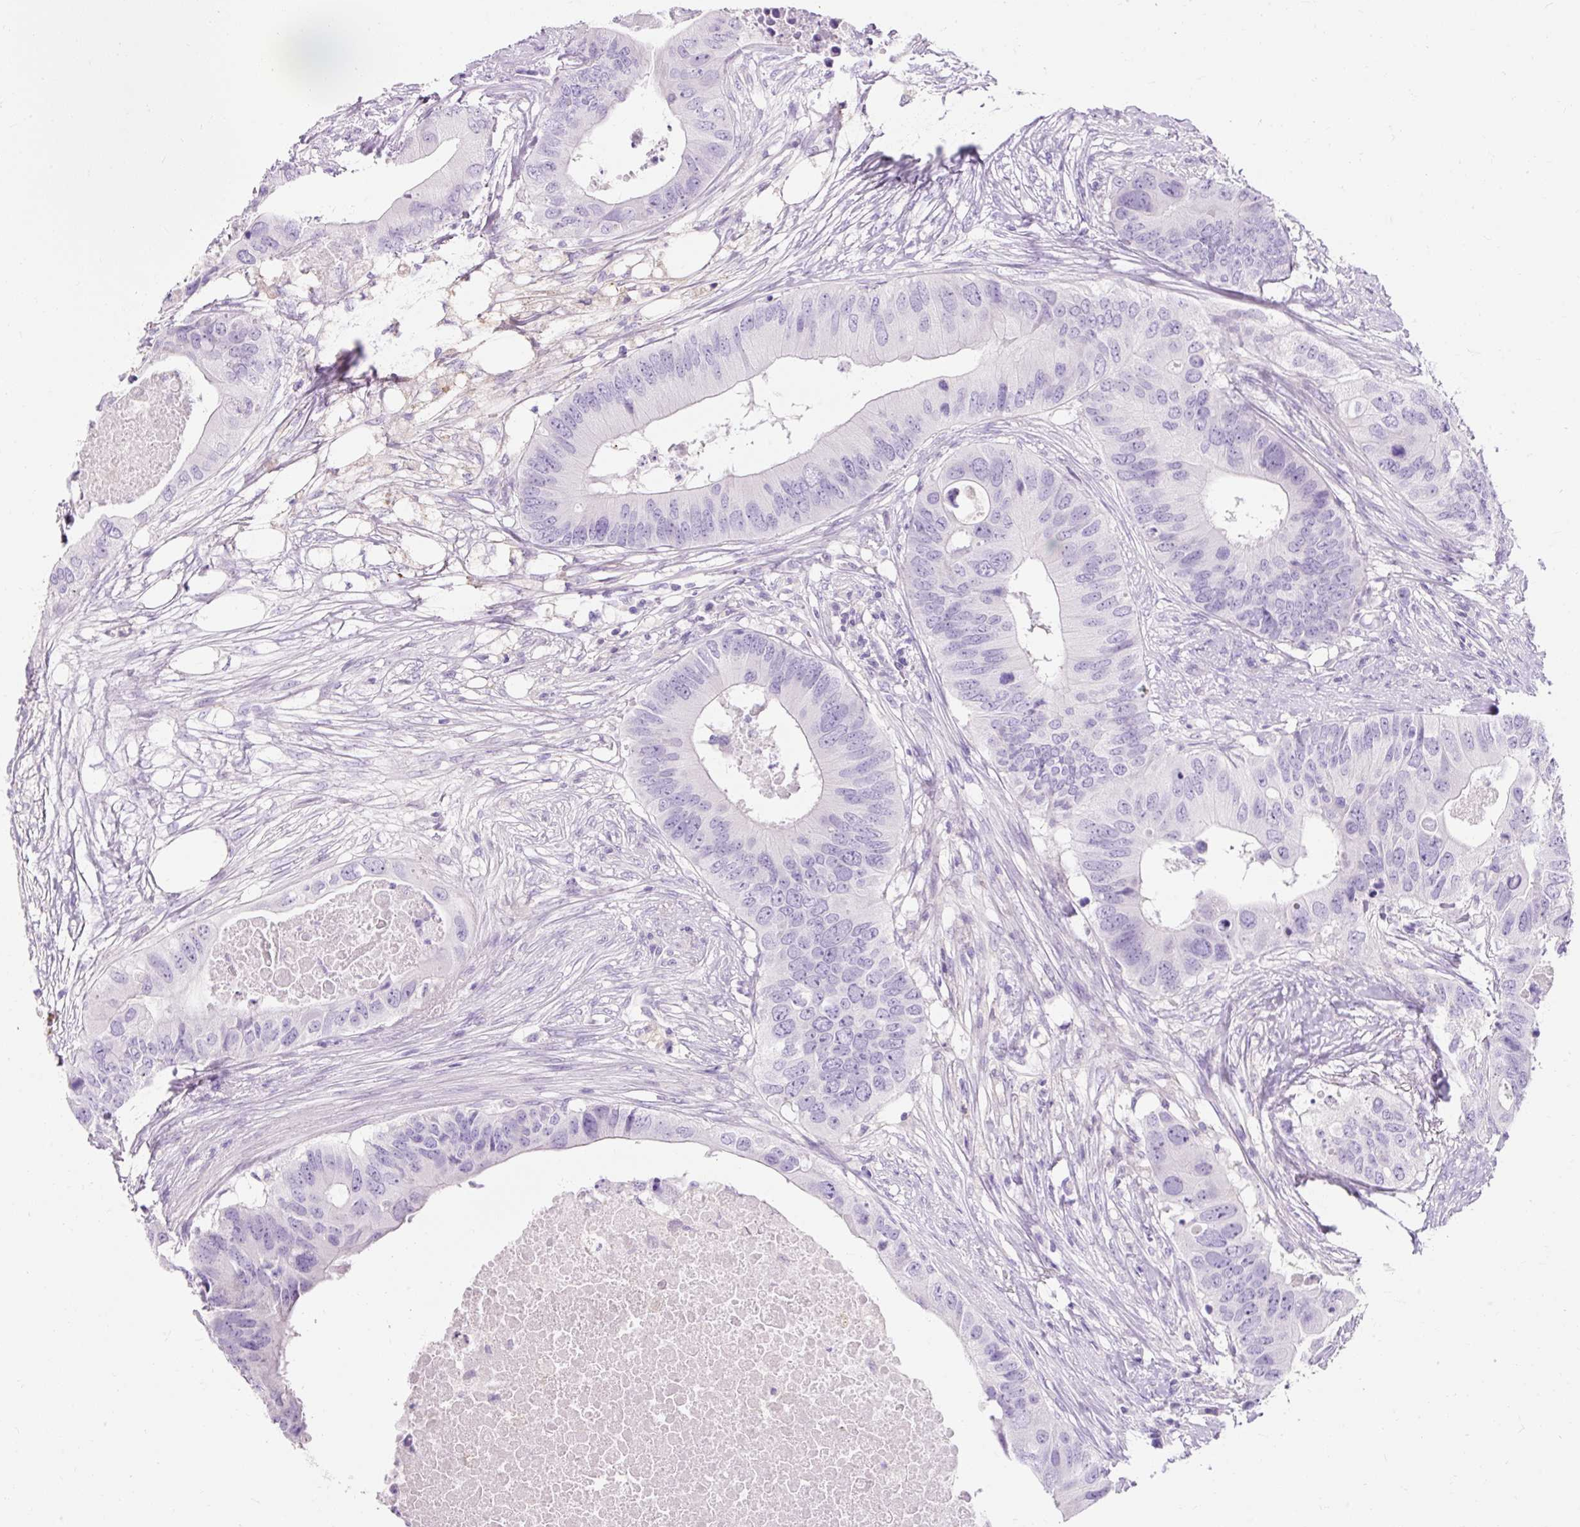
{"staining": {"intensity": "negative", "quantity": "none", "location": "none"}, "tissue": "colorectal cancer", "cell_type": "Tumor cells", "image_type": "cancer", "snomed": [{"axis": "morphology", "description": "Adenocarcinoma, NOS"}, {"axis": "topography", "description": "Colon"}], "caption": "The IHC photomicrograph has no significant positivity in tumor cells of colorectal cancer (adenocarcinoma) tissue.", "gene": "CLDN25", "patient": {"sex": "male", "age": 71}}